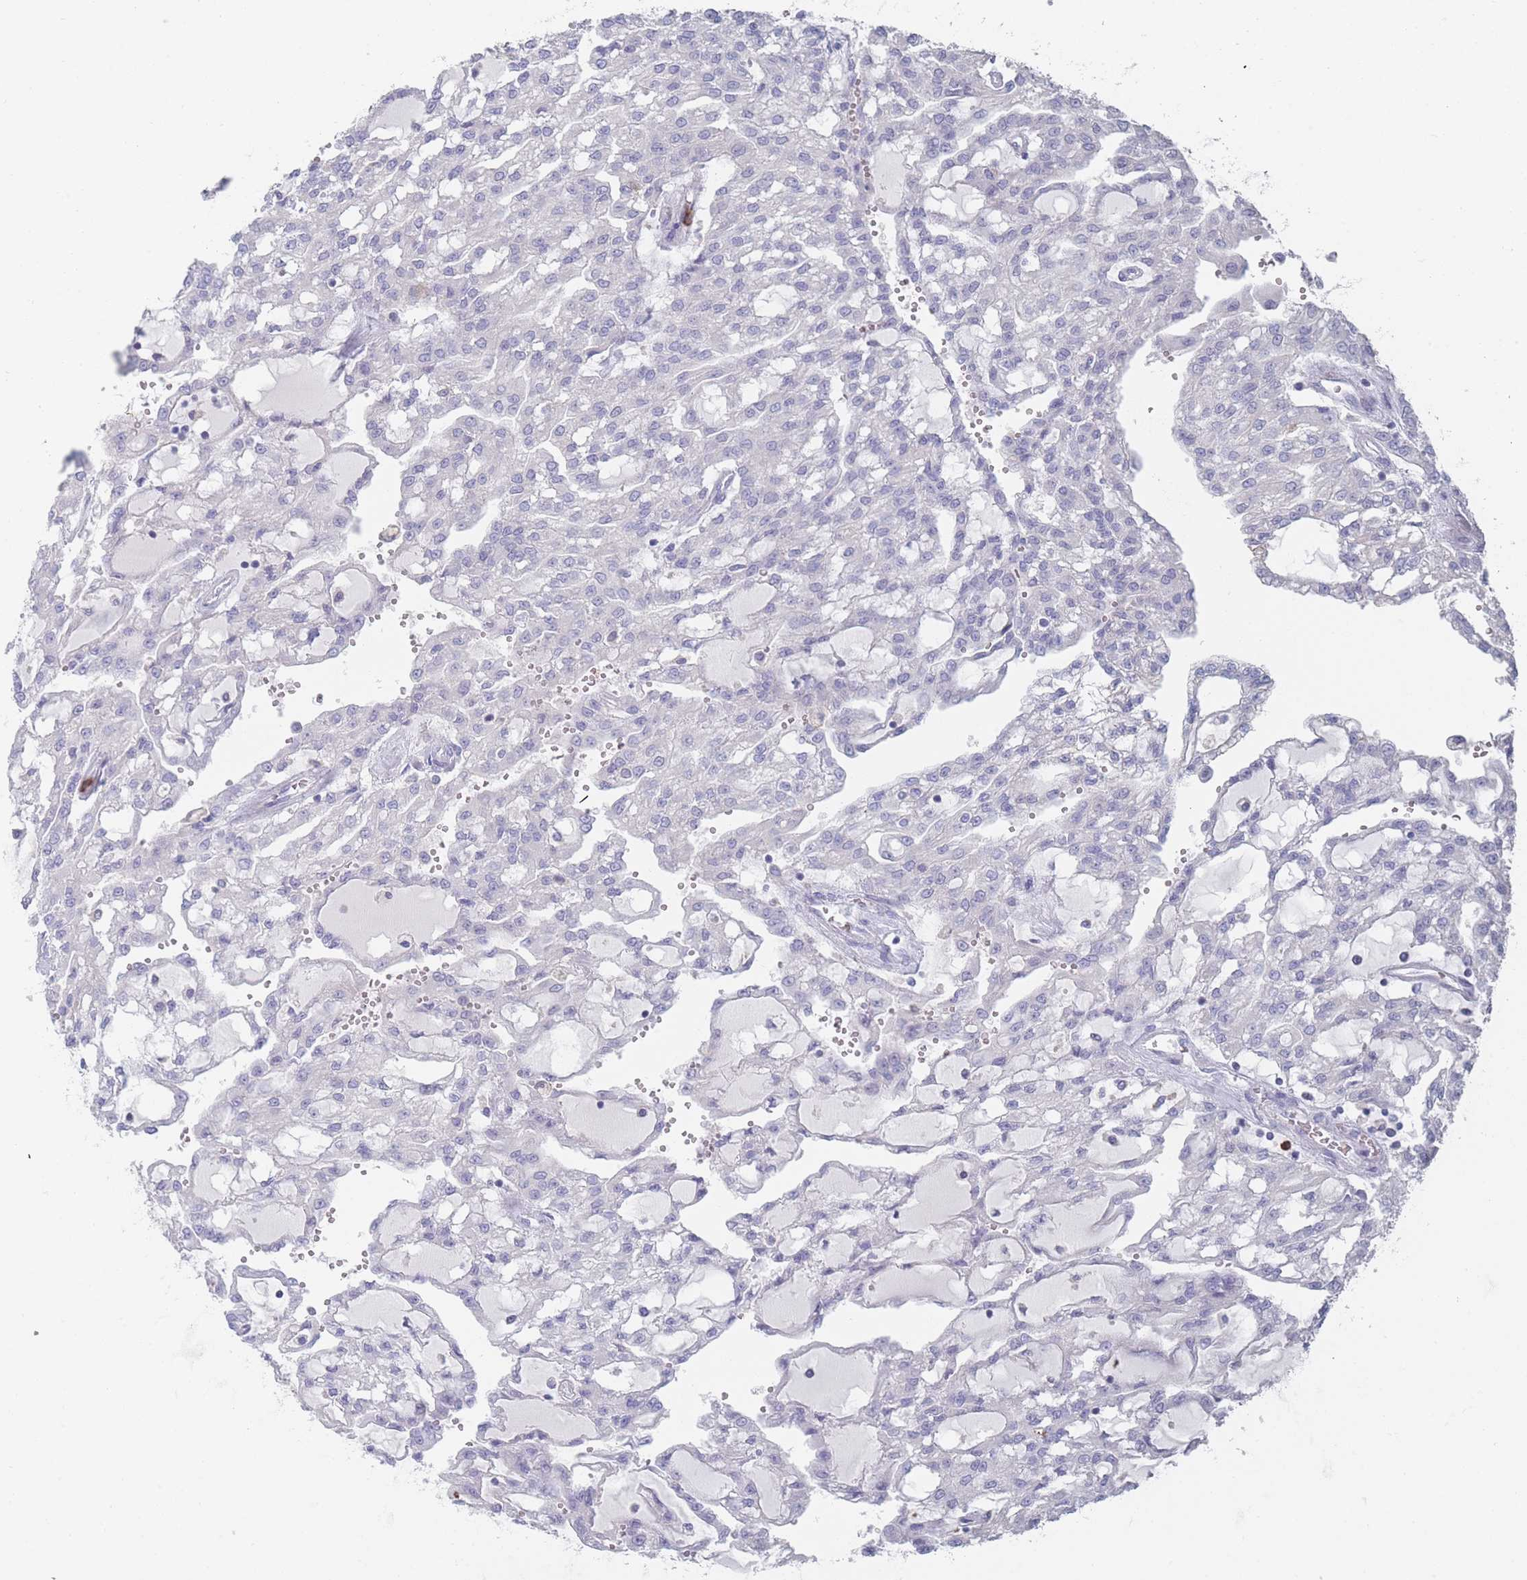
{"staining": {"intensity": "negative", "quantity": "none", "location": "none"}, "tissue": "renal cancer", "cell_type": "Tumor cells", "image_type": "cancer", "snomed": [{"axis": "morphology", "description": "Adenocarcinoma, NOS"}, {"axis": "topography", "description": "Kidney"}], "caption": "High power microscopy histopathology image of an immunohistochemistry image of renal cancer (adenocarcinoma), revealing no significant positivity in tumor cells.", "gene": "ATP1A3", "patient": {"sex": "male", "age": 63}}